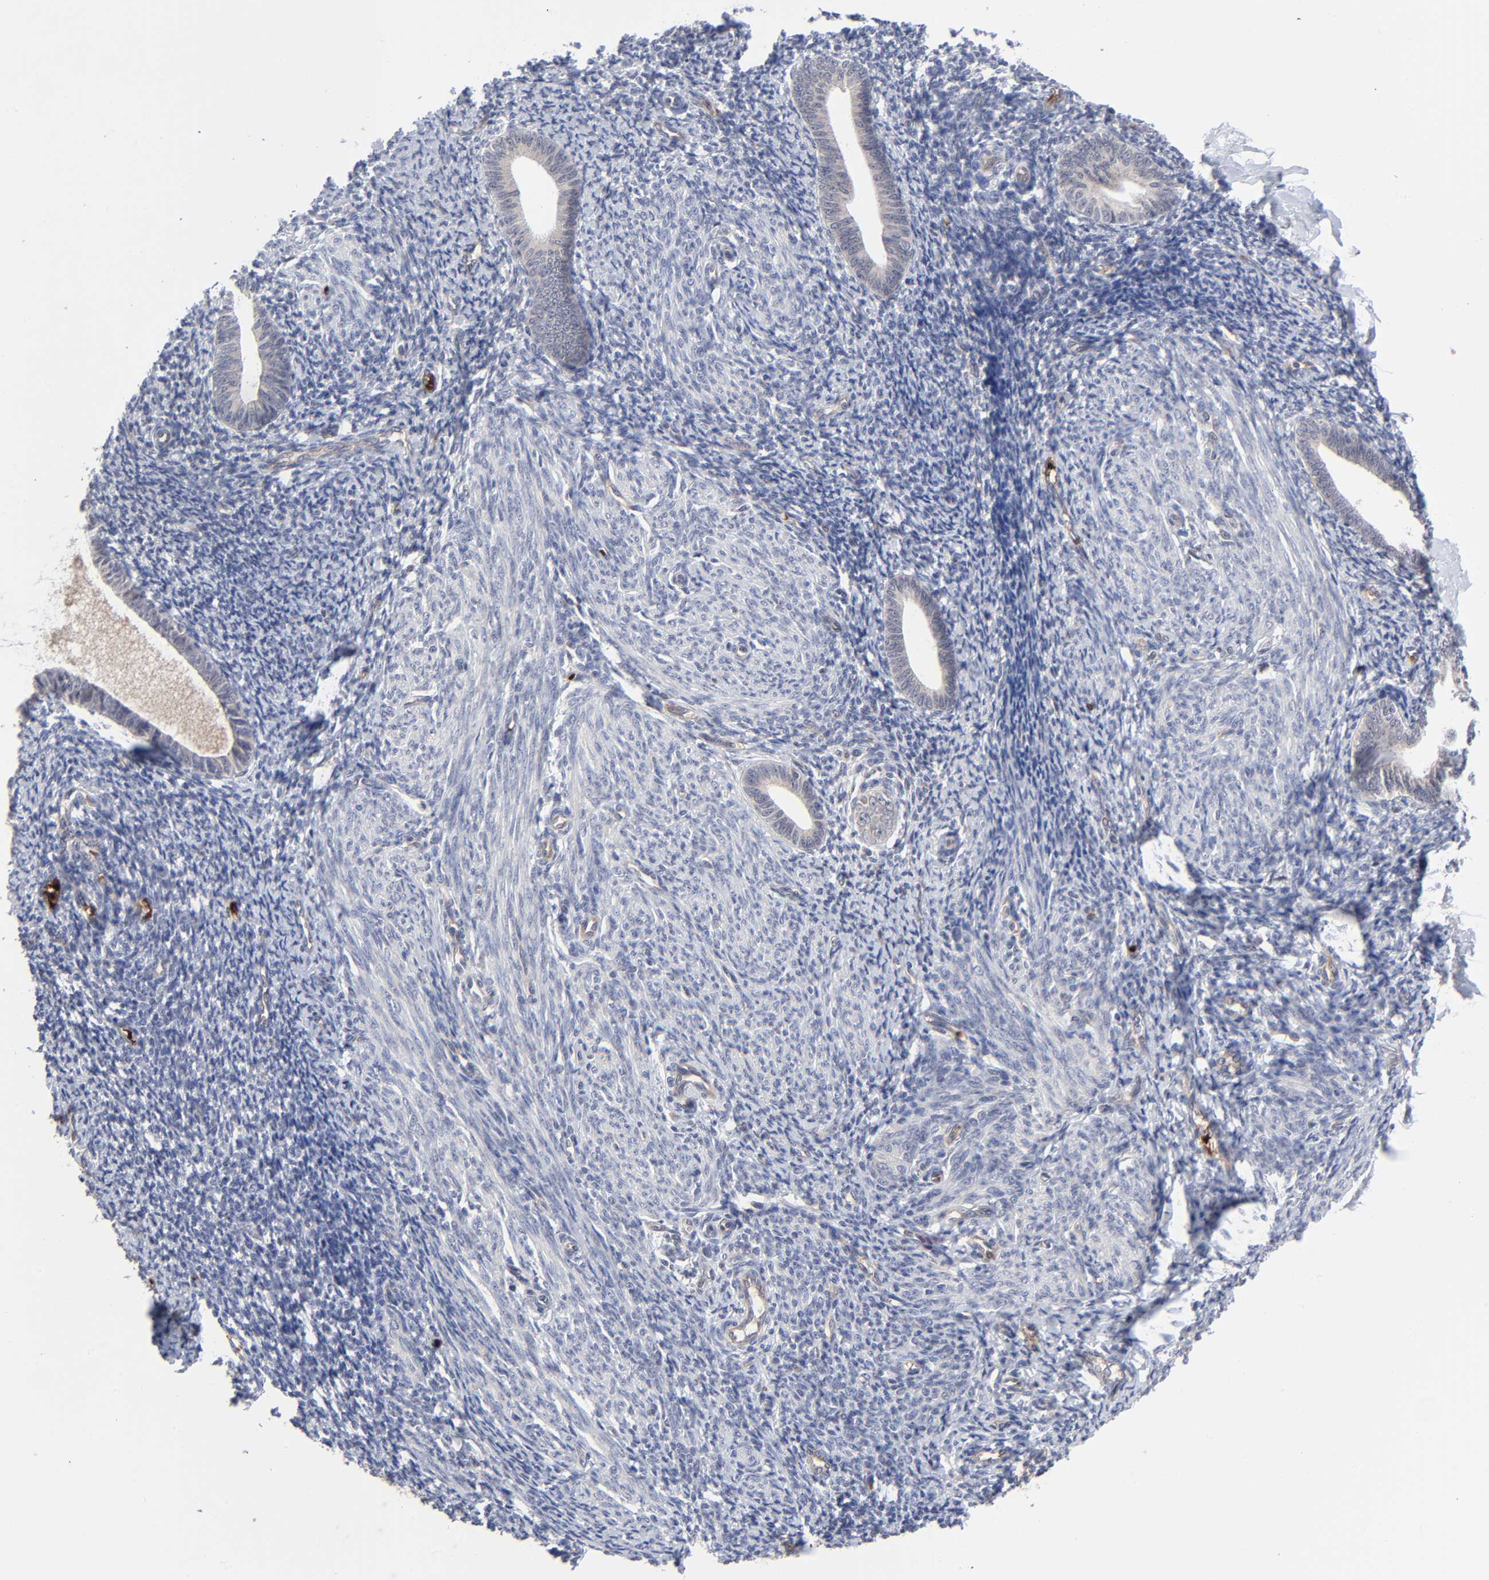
{"staining": {"intensity": "weak", "quantity": "25%-75%", "location": "cytoplasmic/membranous"}, "tissue": "endometrium", "cell_type": "Cells in endometrial stroma", "image_type": "normal", "snomed": [{"axis": "morphology", "description": "Normal tissue, NOS"}, {"axis": "topography", "description": "Endometrium"}], "caption": "Cells in endometrial stroma demonstrate low levels of weak cytoplasmic/membranous positivity in approximately 25%-75% of cells in normal human endometrium.", "gene": "CASP10", "patient": {"sex": "female", "age": 57}}